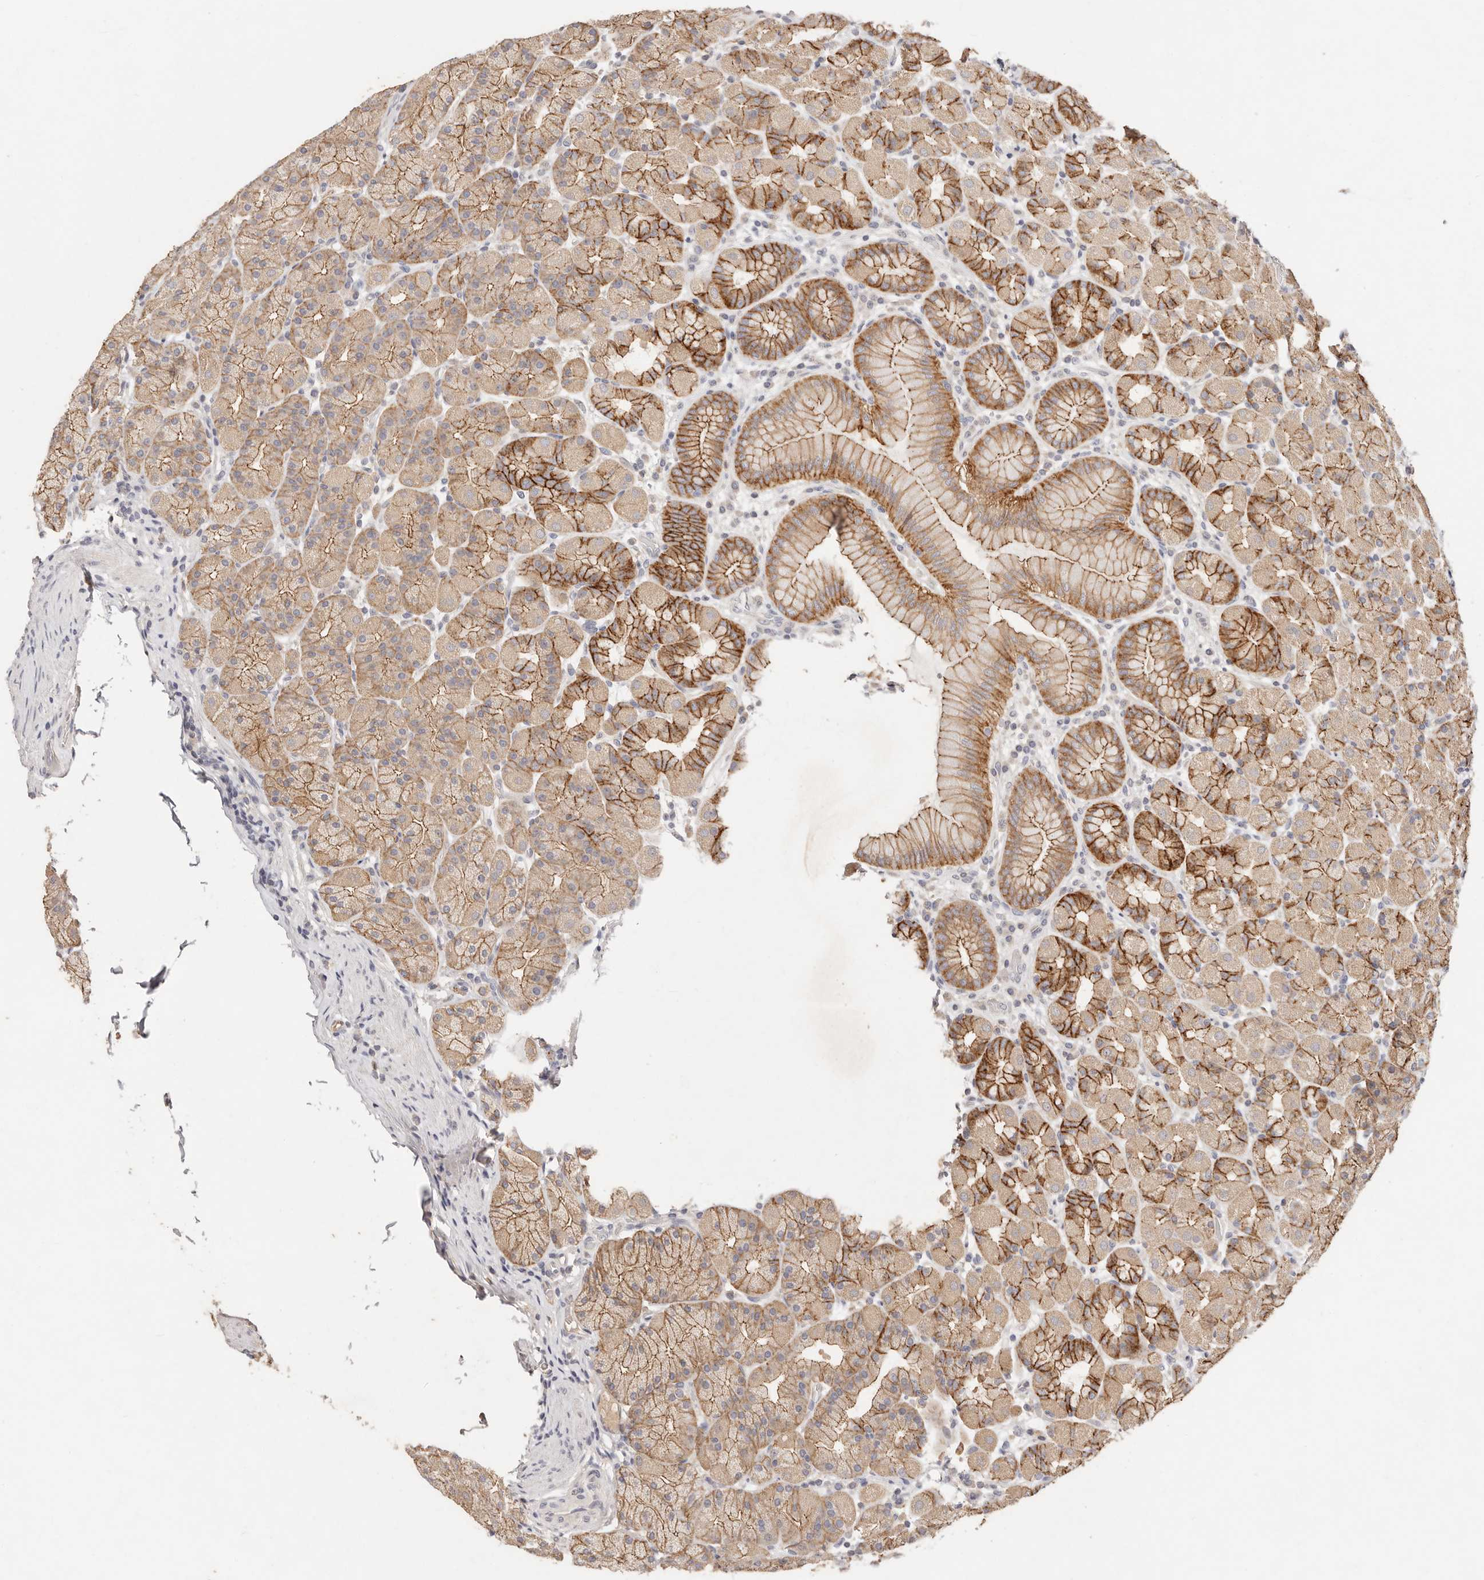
{"staining": {"intensity": "strong", "quantity": "25%-75%", "location": "cytoplasmic/membranous"}, "tissue": "stomach", "cell_type": "Glandular cells", "image_type": "normal", "snomed": [{"axis": "morphology", "description": "Normal tissue, NOS"}, {"axis": "topography", "description": "Stomach, upper"}], "caption": "IHC of benign human stomach displays high levels of strong cytoplasmic/membranous positivity in about 25%-75% of glandular cells. Nuclei are stained in blue.", "gene": "CXADR", "patient": {"sex": "male", "age": 68}}